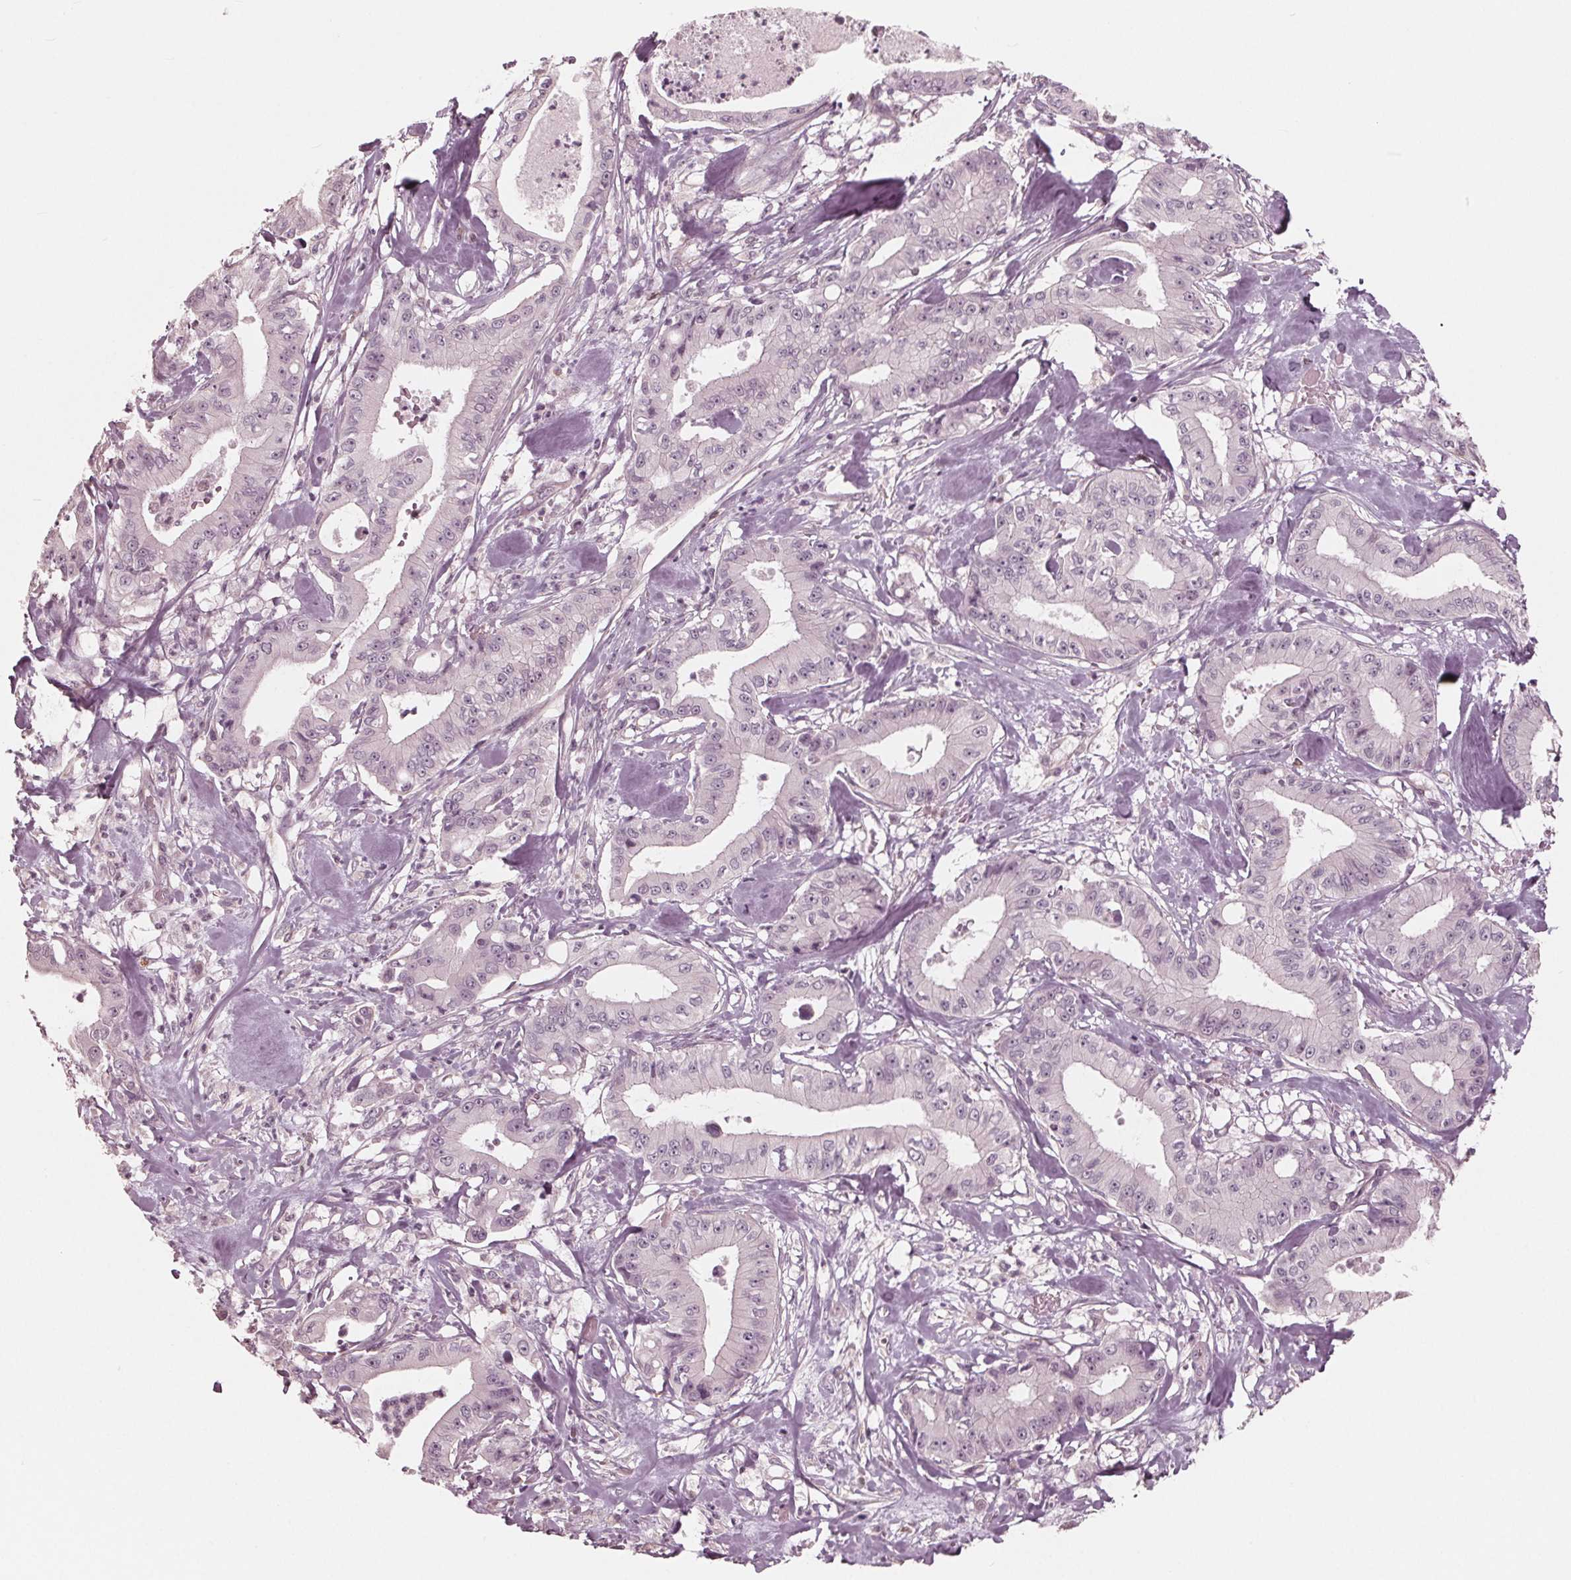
{"staining": {"intensity": "negative", "quantity": "none", "location": "none"}, "tissue": "pancreatic cancer", "cell_type": "Tumor cells", "image_type": "cancer", "snomed": [{"axis": "morphology", "description": "Adenocarcinoma, NOS"}, {"axis": "topography", "description": "Pancreas"}], "caption": "There is no significant staining in tumor cells of adenocarcinoma (pancreatic). (Brightfield microscopy of DAB IHC at high magnification).", "gene": "ING3", "patient": {"sex": "male", "age": 71}}